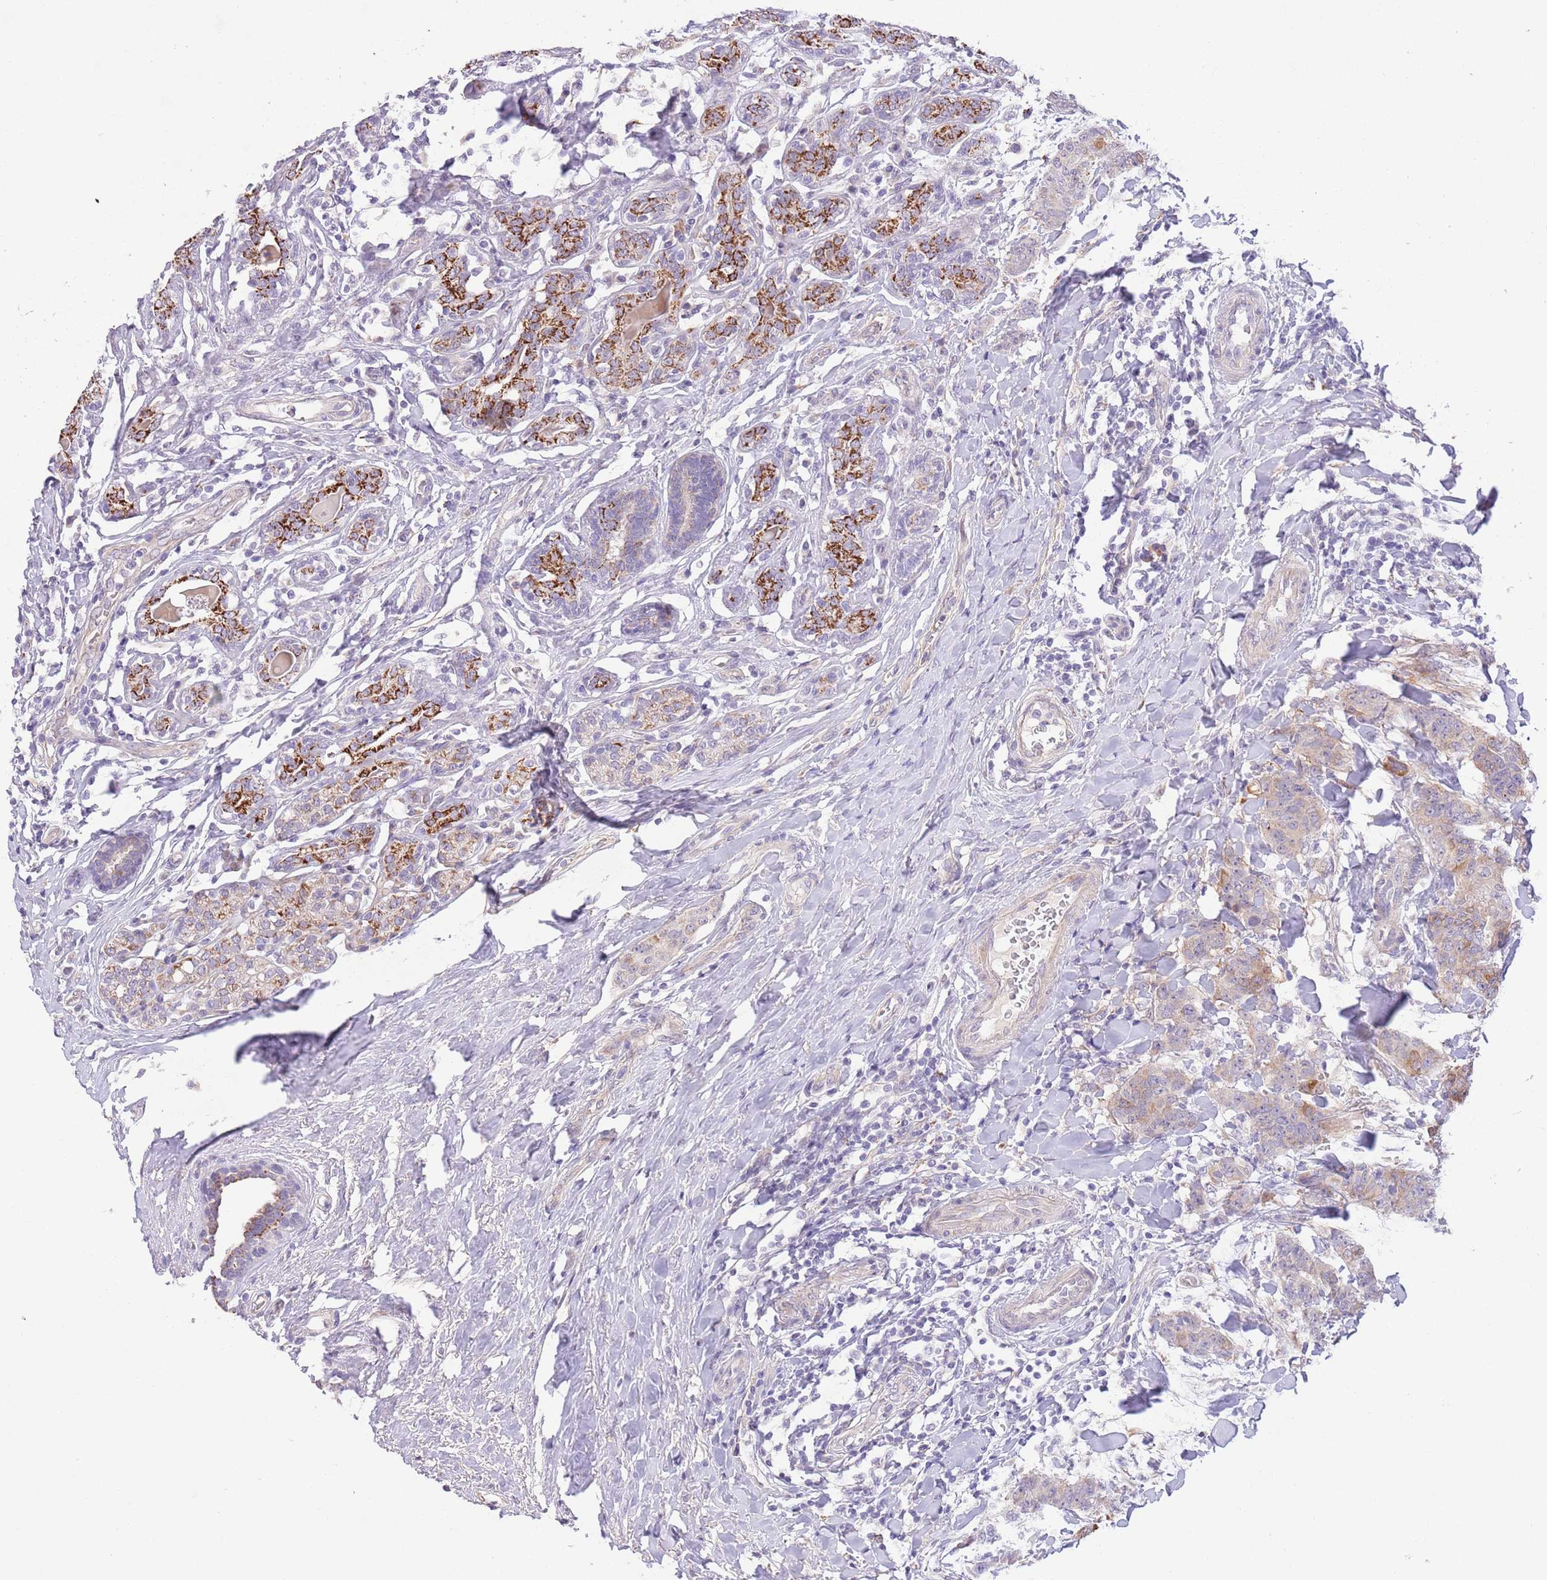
{"staining": {"intensity": "moderate", "quantity": "25%-75%", "location": "cytoplasmic/membranous"}, "tissue": "breast cancer", "cell_type": "Tumor cells", "image_type": "cancer", "snomed": [{"axis": "morphology", "description": "Duct carcinoma"}, {"axis": "topography", "description": "Breast"}], "caption": "Breast invasive ductal carcinoma was stained to show a protein in brown. There is medium levels of moderate cytoplasmic/membranous positivity in approximately 25%-75% of tumor cells.", "gene": "ZNF658", "patient": {"sex": "female", "age": 40}}